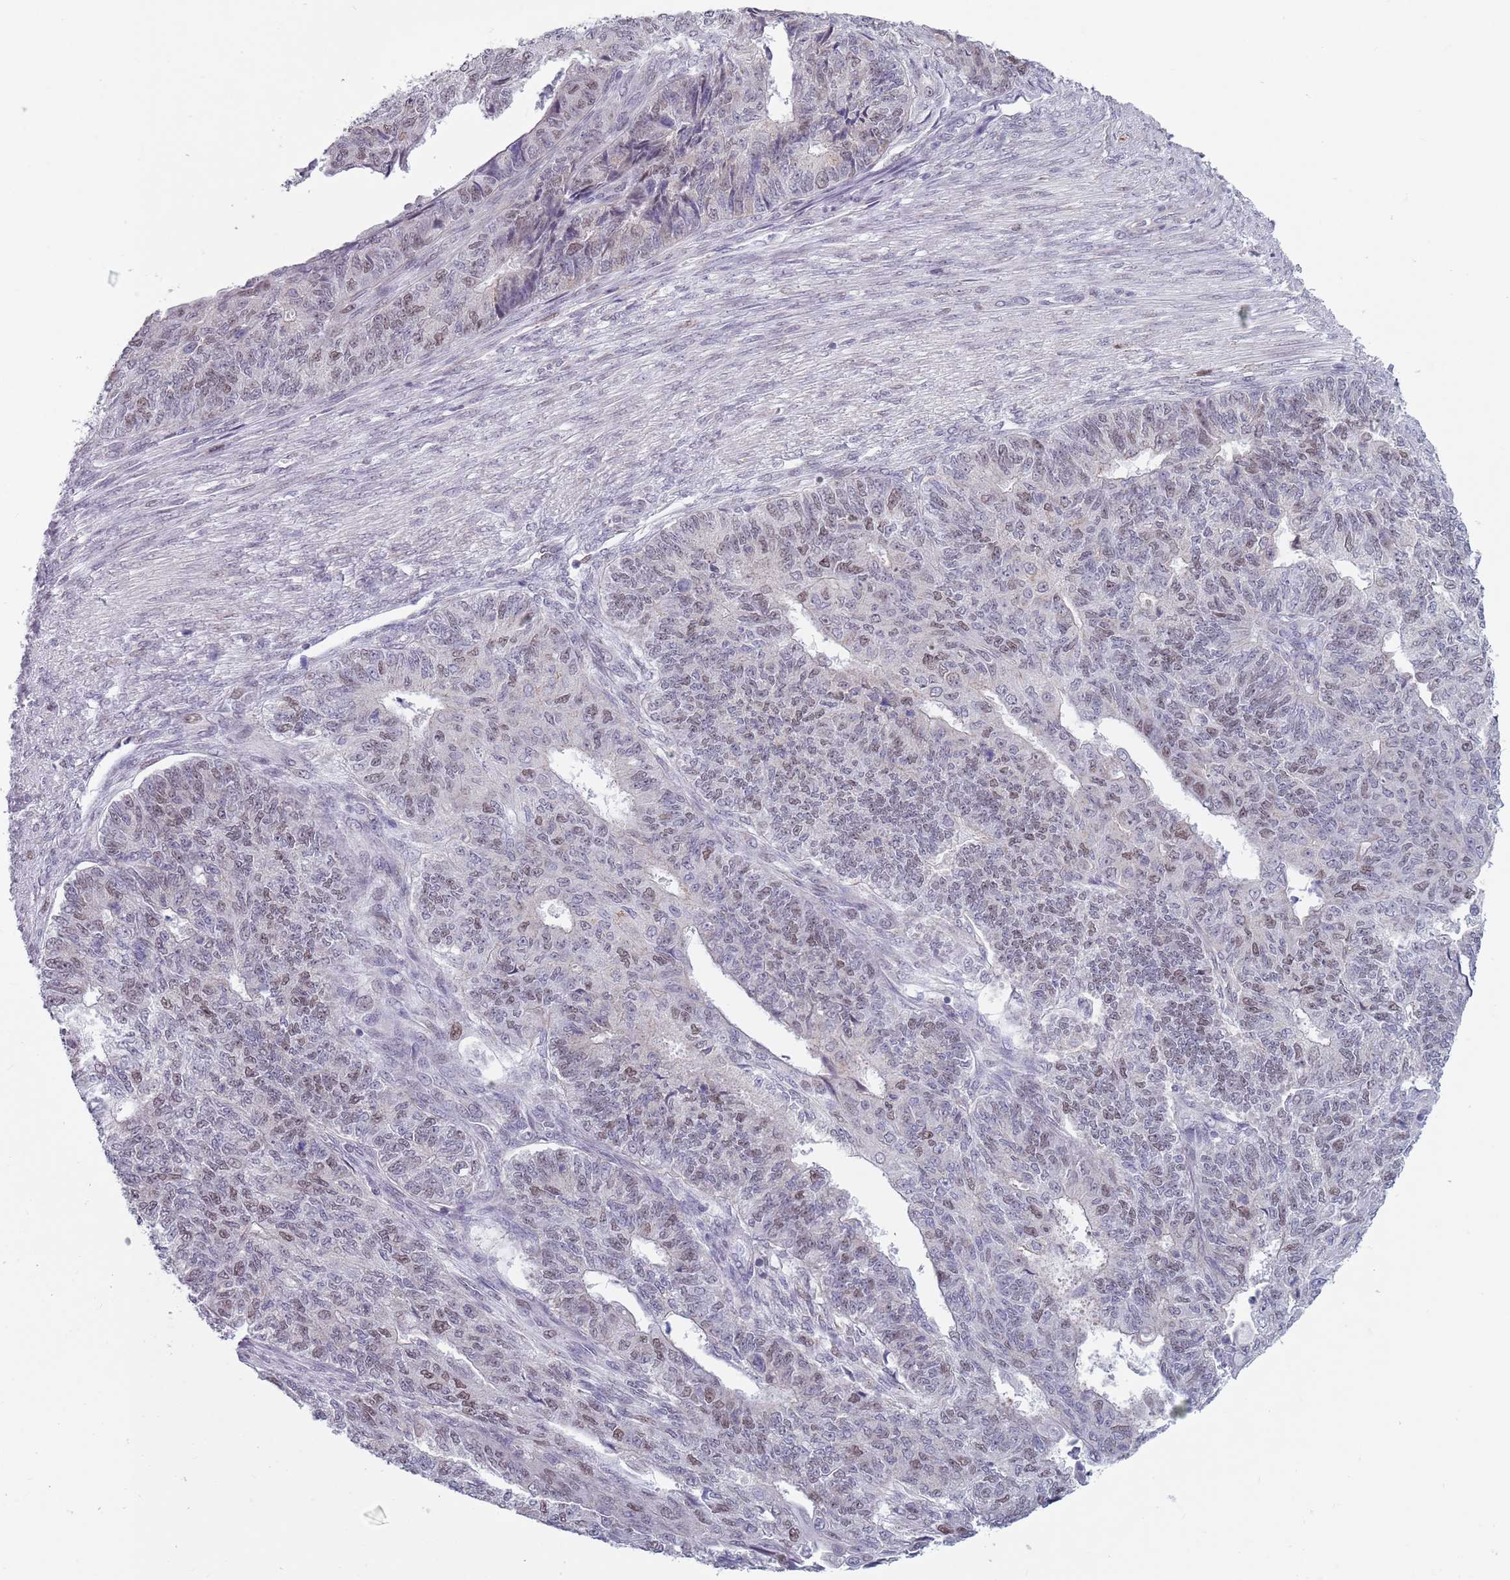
{"staining": {"intensity": "weak", "quantity": "25%-75%", "location": "nuclear"}, "tissue": "endometrial cancer", "cell_type": "Tumor cells", "image_type": "cancer", "snomed": [{"axis": "morphology", "description": "Adenocarcinoma, NOS"}, {"axis": "topography", "description": "Endometrium"}], "caption": "A photomicrograph showing weak nuclear positivity in approximately 25%-75% of tumor cells in adenocarcinoma (endometrial), as visualized by brown immunohistochemical staining.", "gene": "ZKSCAN2", "patient": {"sex": "female", "age": 32}}